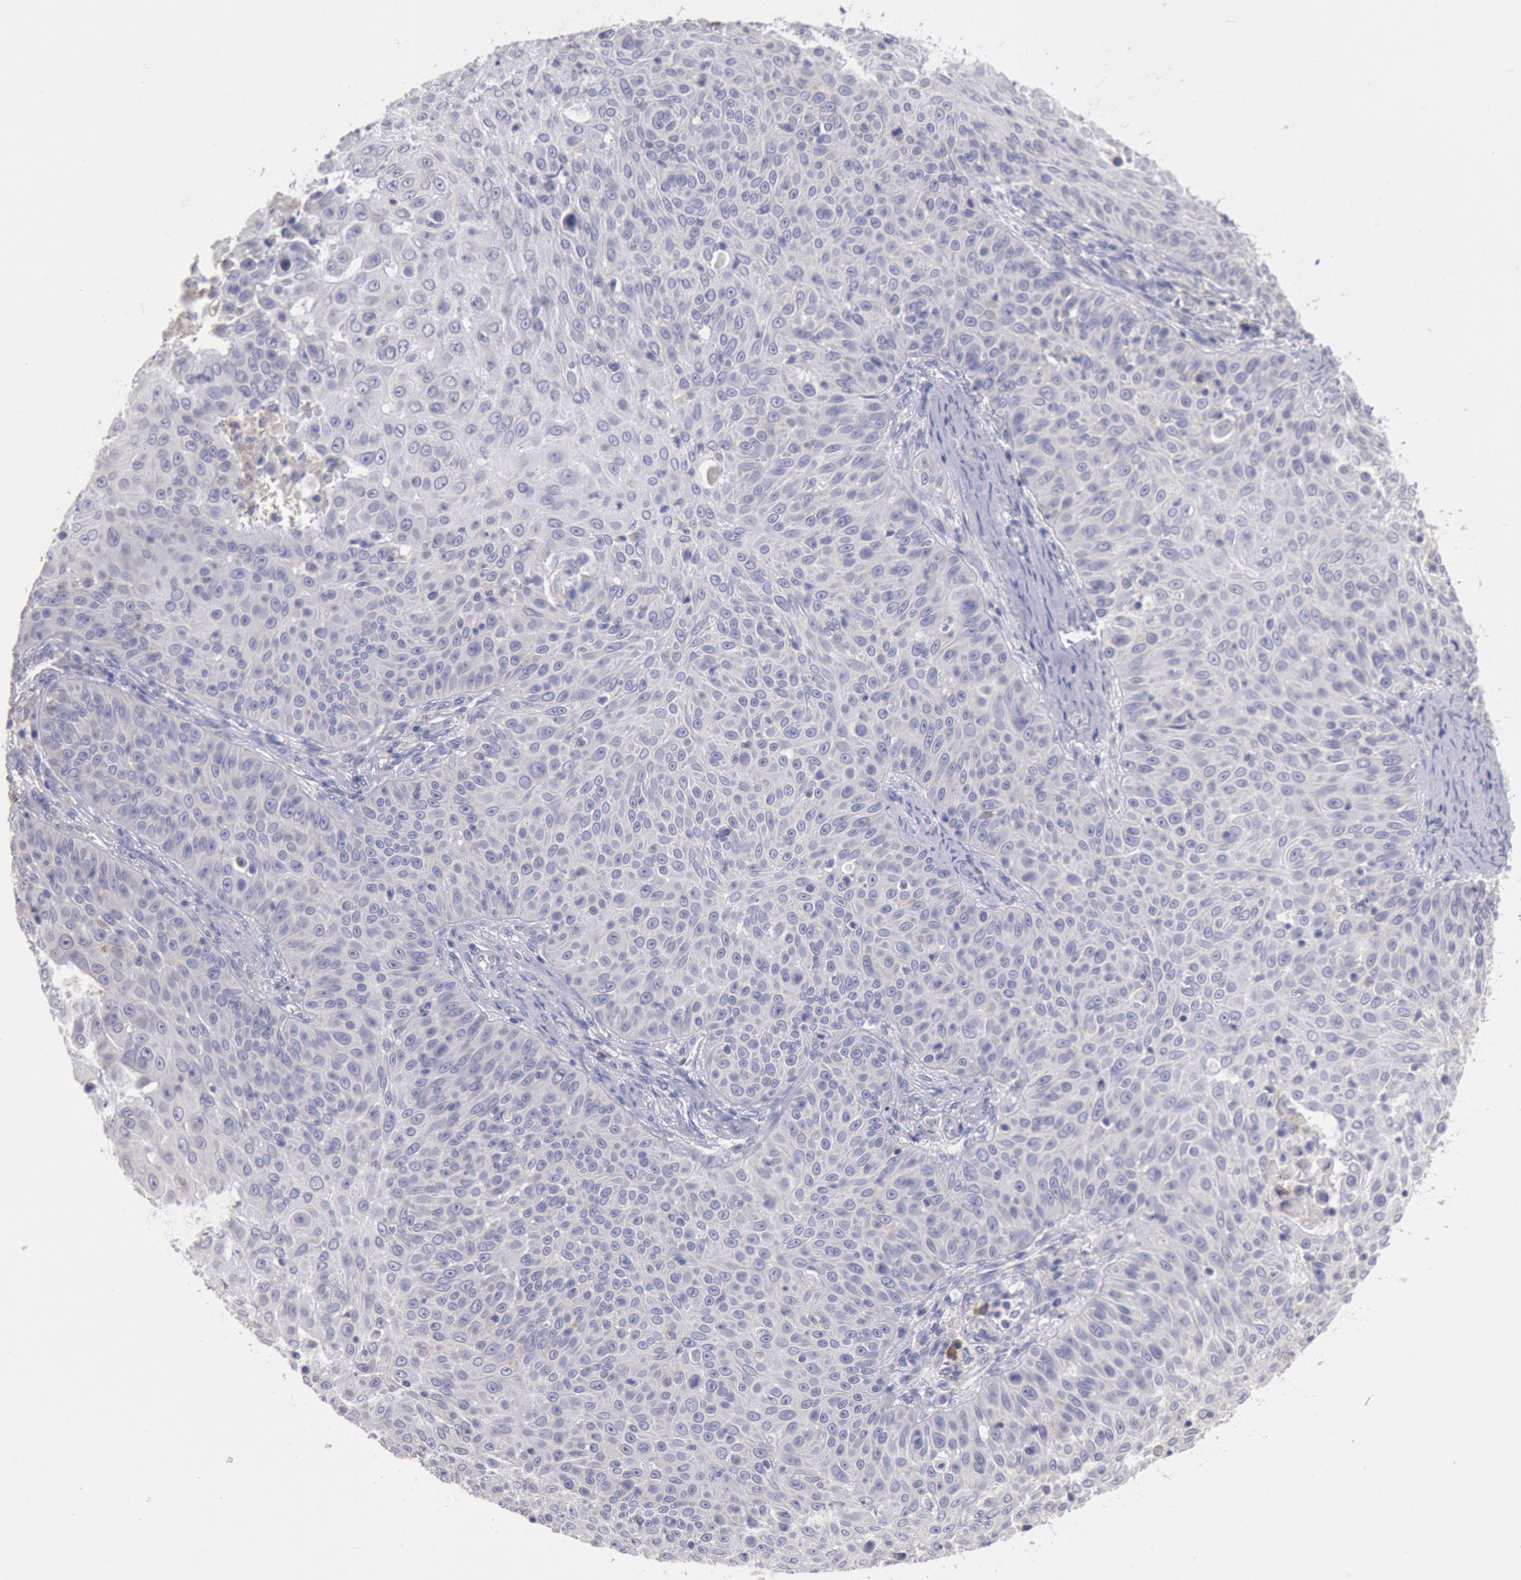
{"staining": {"intensity": "negative", "quantity": "none", "location": "none"}, "tissue": "skin cancer", "cell_type": "Tumor cells", "image_type": "cancer", "snomed": [{"axis": "morphology", "description": "Squamous cell carcinoma, NOS"}, {"axis": "topography", "description": "Skin"}], "caption": "Skin squamous cell carcinoma stained for a protein using immunohistochemistry (IHC) demonstrates no positivity tumor cells.", "gene": "GAL3ST1", "patient": {"sex": "male", "age": 82}}